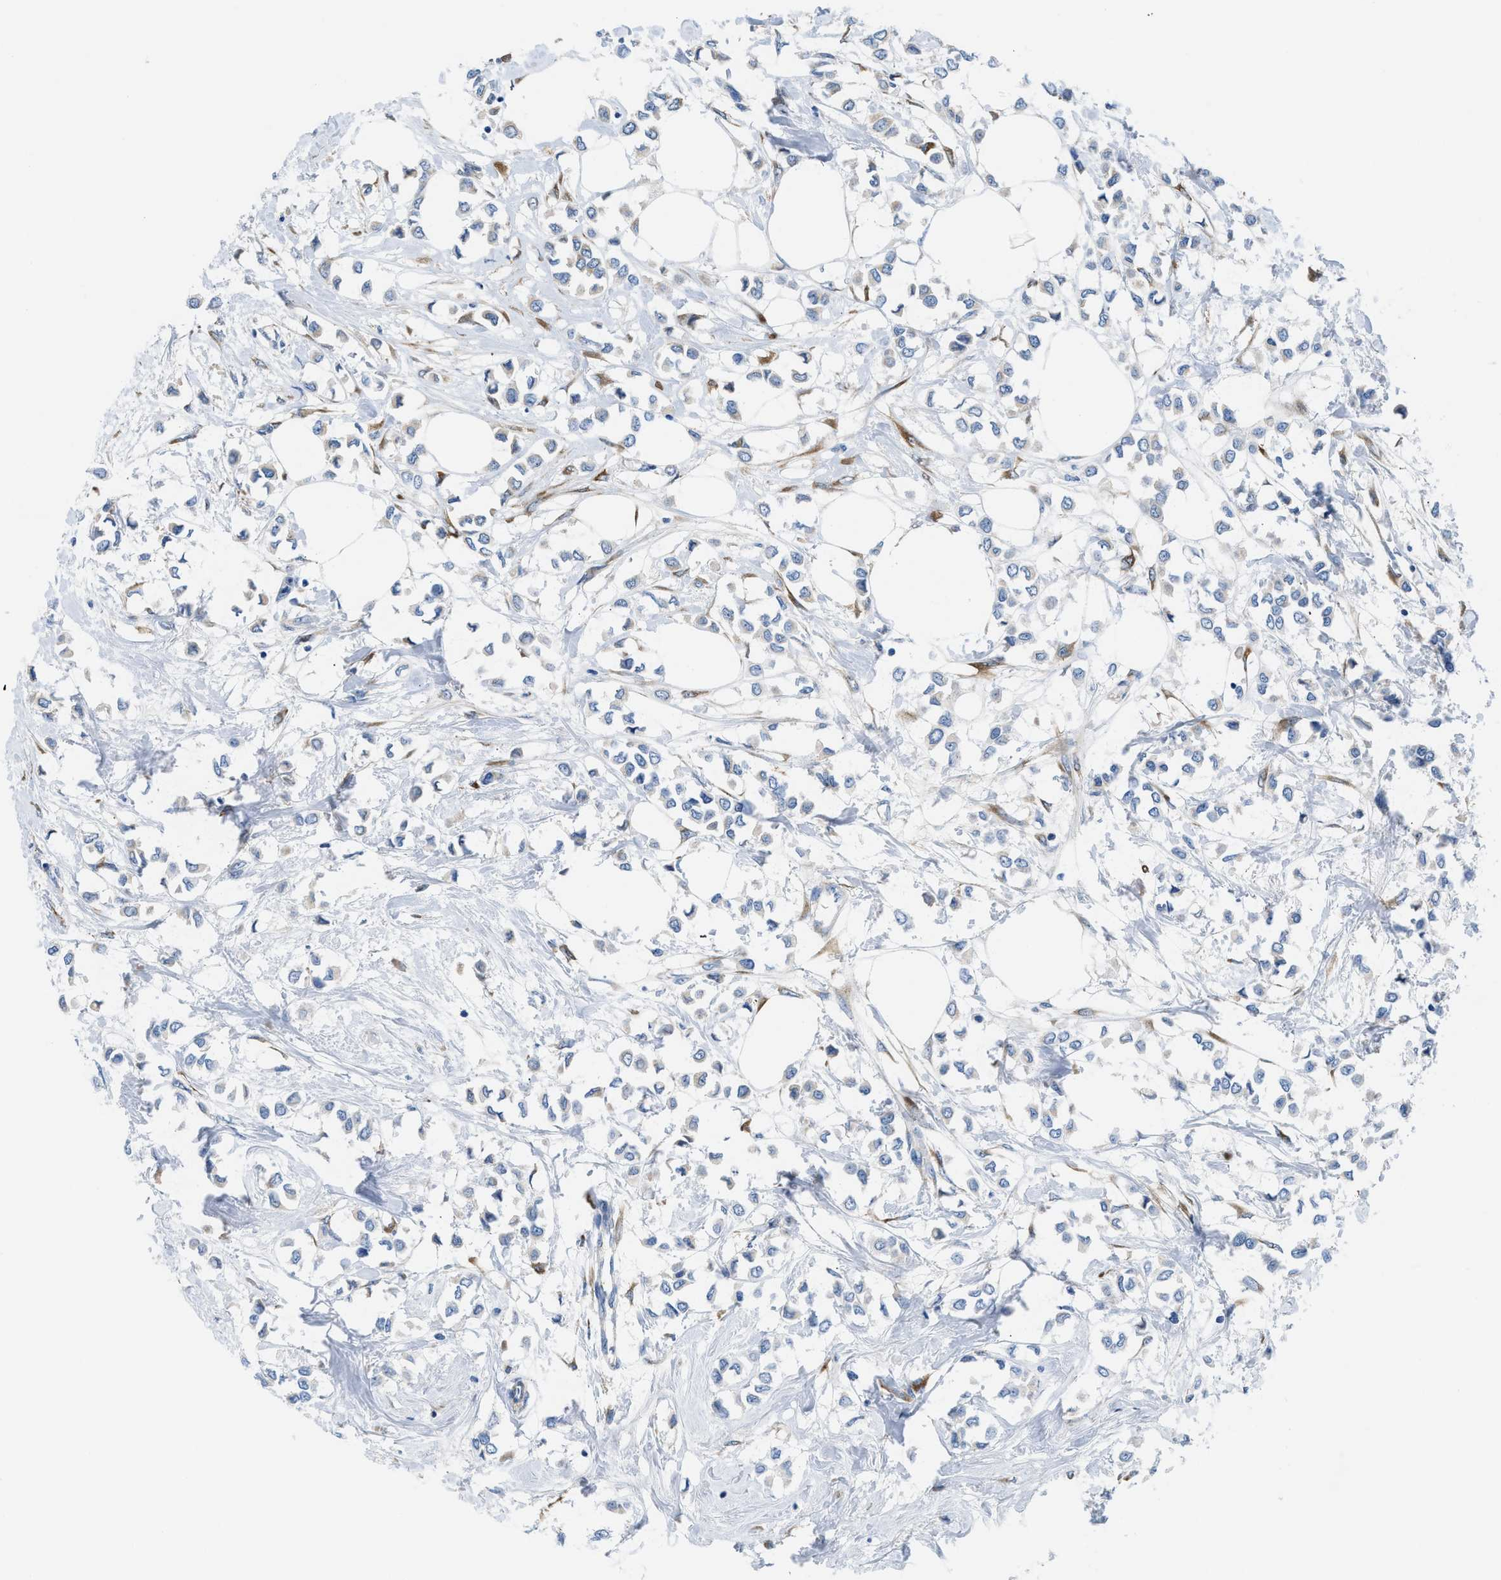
{"staining": {"intensity": "negative", "quantity": "none", "location": "none"}, "tissue": "breast cancer", "cell_type": "Tumor cells", "image_type": "cancer", "snomed": [{"axis": "morphology", "description": "Lobular carcinoma"}, {"axis": "topography", "description": "Breast"}], "caption": "Breast cancer was stained to show a protein in brown. There is no significant expression in tumor cells.", "gene": "BNC2", "patient": {"sex": "female", "age": 51}}